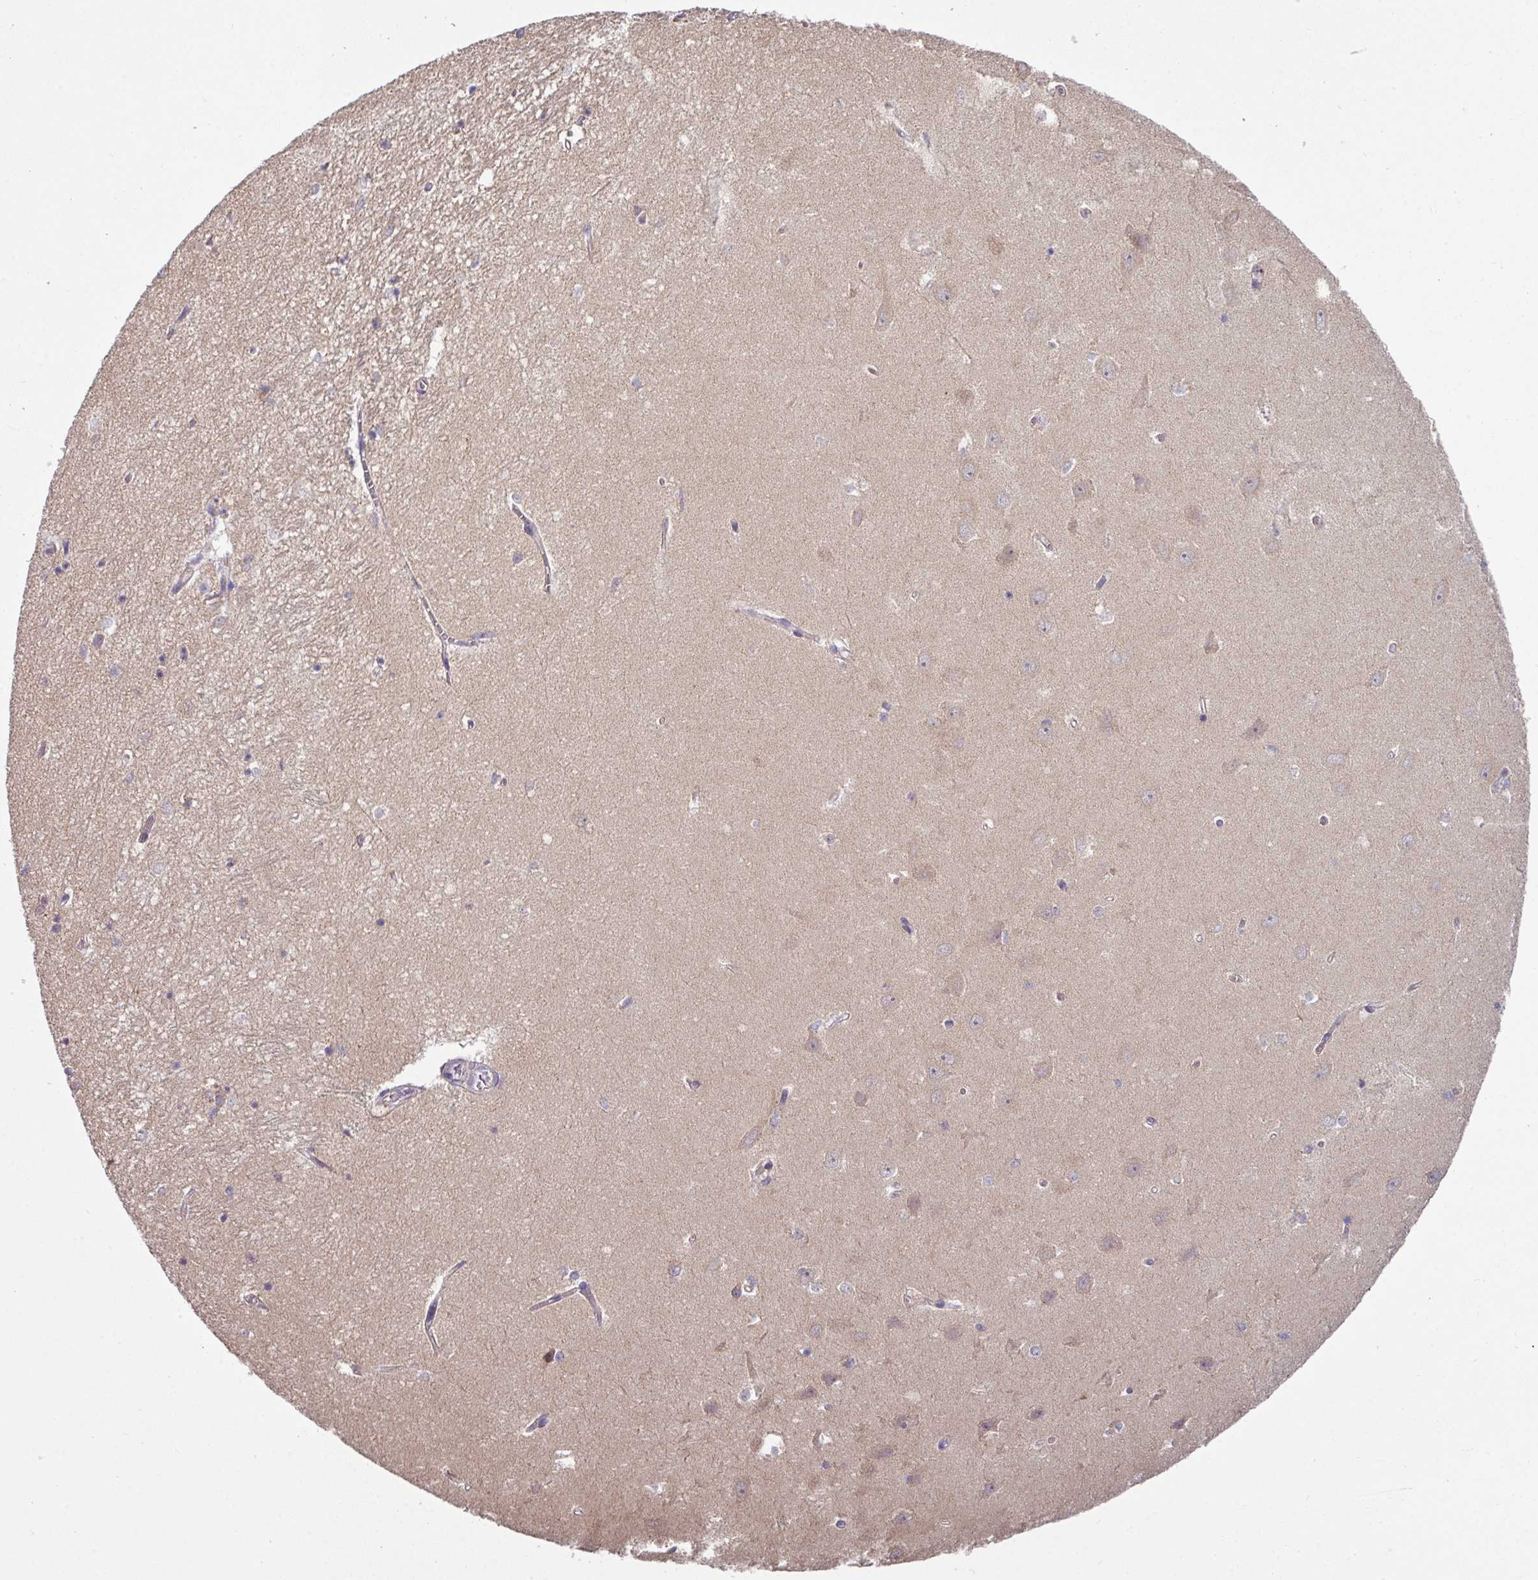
{"staining": {"intensity": "negative", "quantity": "none", "location": "none"}, "tissue": "hippocampus", "cell_type": "Glial cells", "image_type": "normal", "snomed": [{"axis": "morphology", "description": "Normal tissue, NOS"}, {"axis": "topography", "description": "Hippocampus"}], "caption": "Micrograph shows no significant protein expression in glial cells of benign hippocampus. (Immunohistochemistry (ihc), brightfield microscopy, high magnification).", "gene": "LRRC9", "patient": {"sex": "female", "age": 64}}